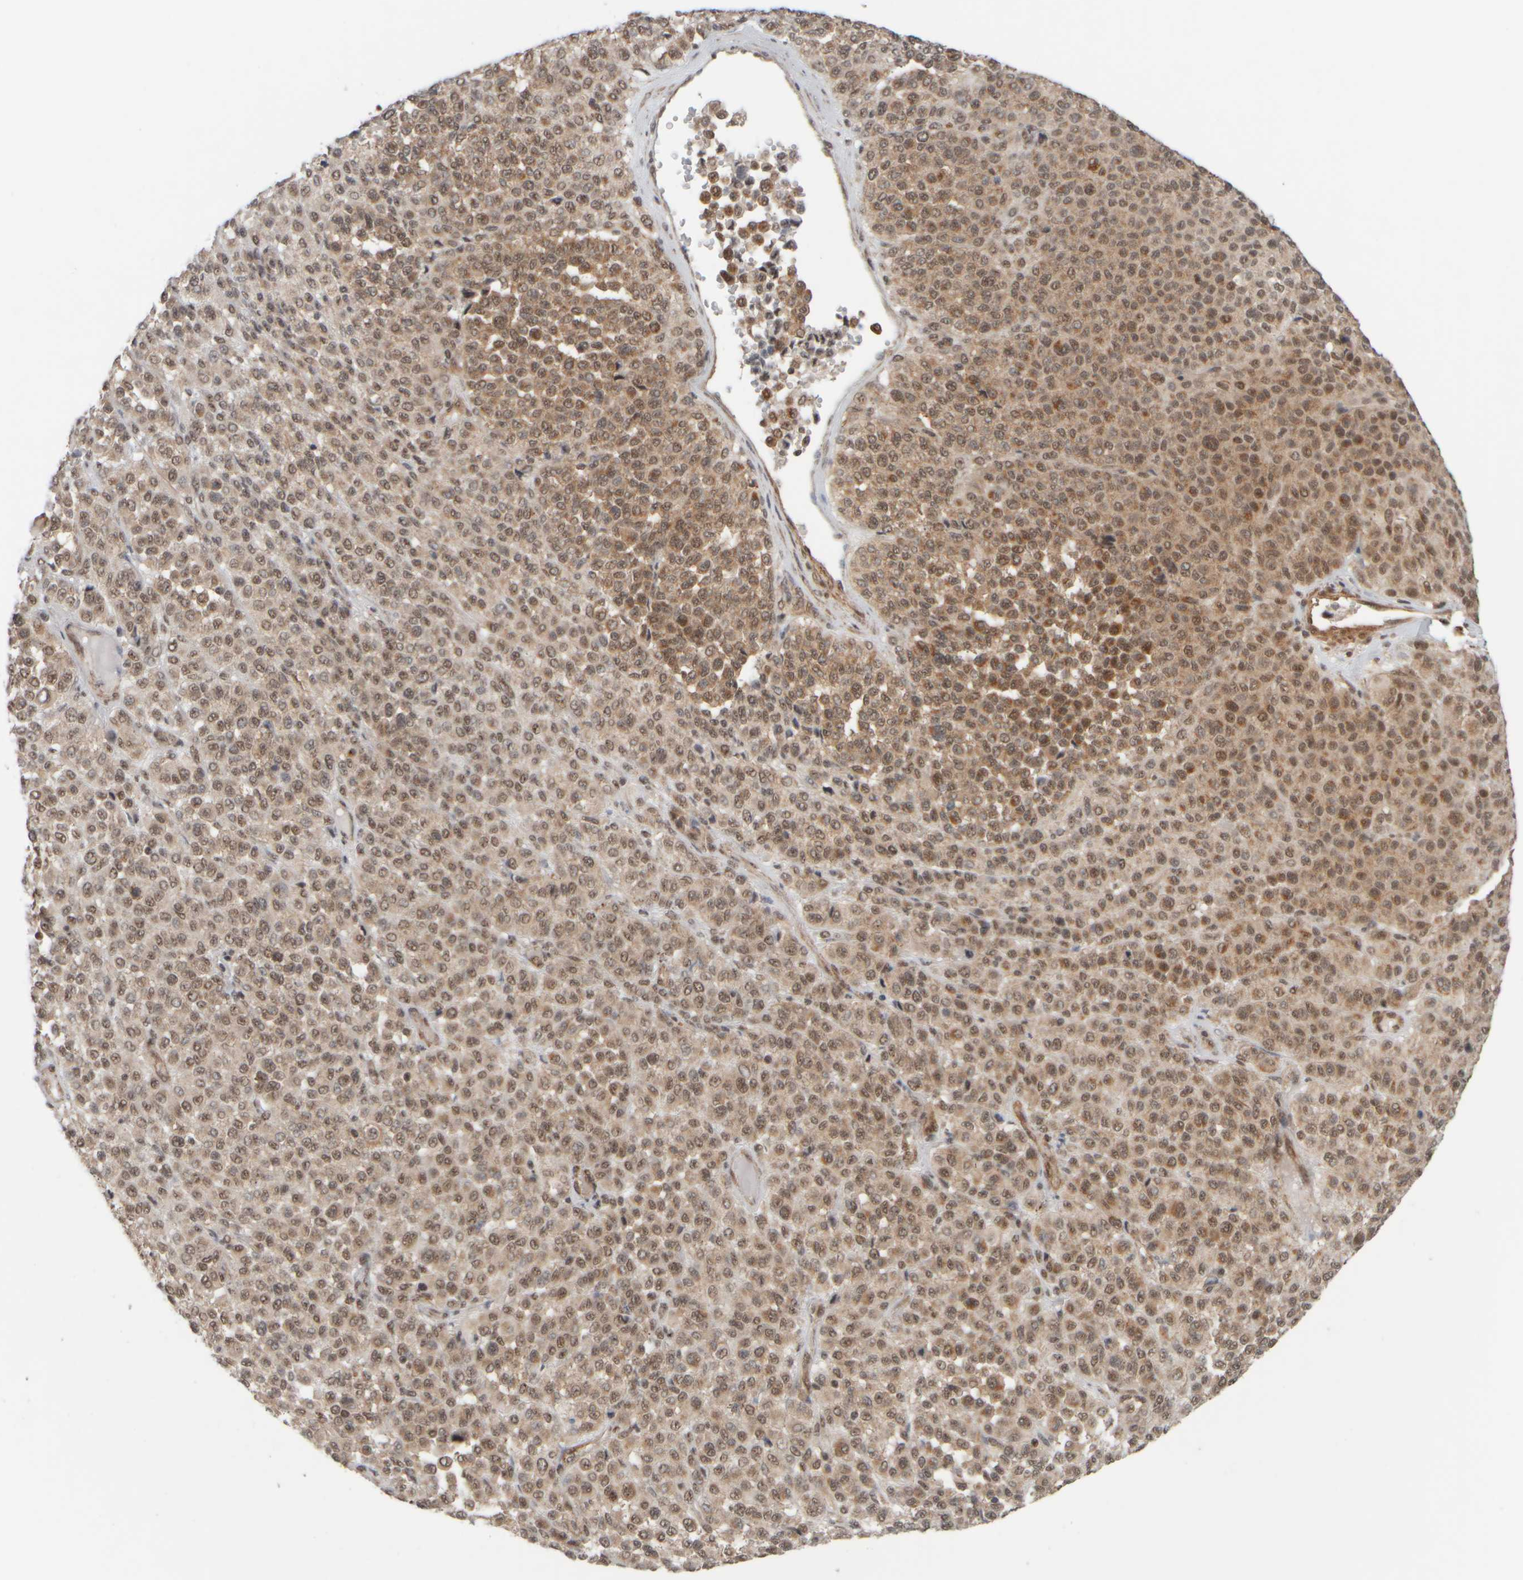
{"staining": {"intensity": "moderate", "quantity": ">75%", "location": "cytoplasmic/membranous"}, "tissue": "melanoma", "cell_type": "Tumor cells", "image_type": "cancer", "snomed": [{"axis": "morphology", "description": "Malignant melanoma, Metastatic site"}, {"axis": "topography", "description": "Pancreas"}], "caption": "Brown immunohistochemical staining in human melanoma exhibits moderate cytoplasmic/membranous positivity in approximately >75% of tumor cells. (brown staining indicates protein expression, while blue staining denotes nuclei).", "gene": "SYNRG", "patient": {"sex": "female", "age": 30}}